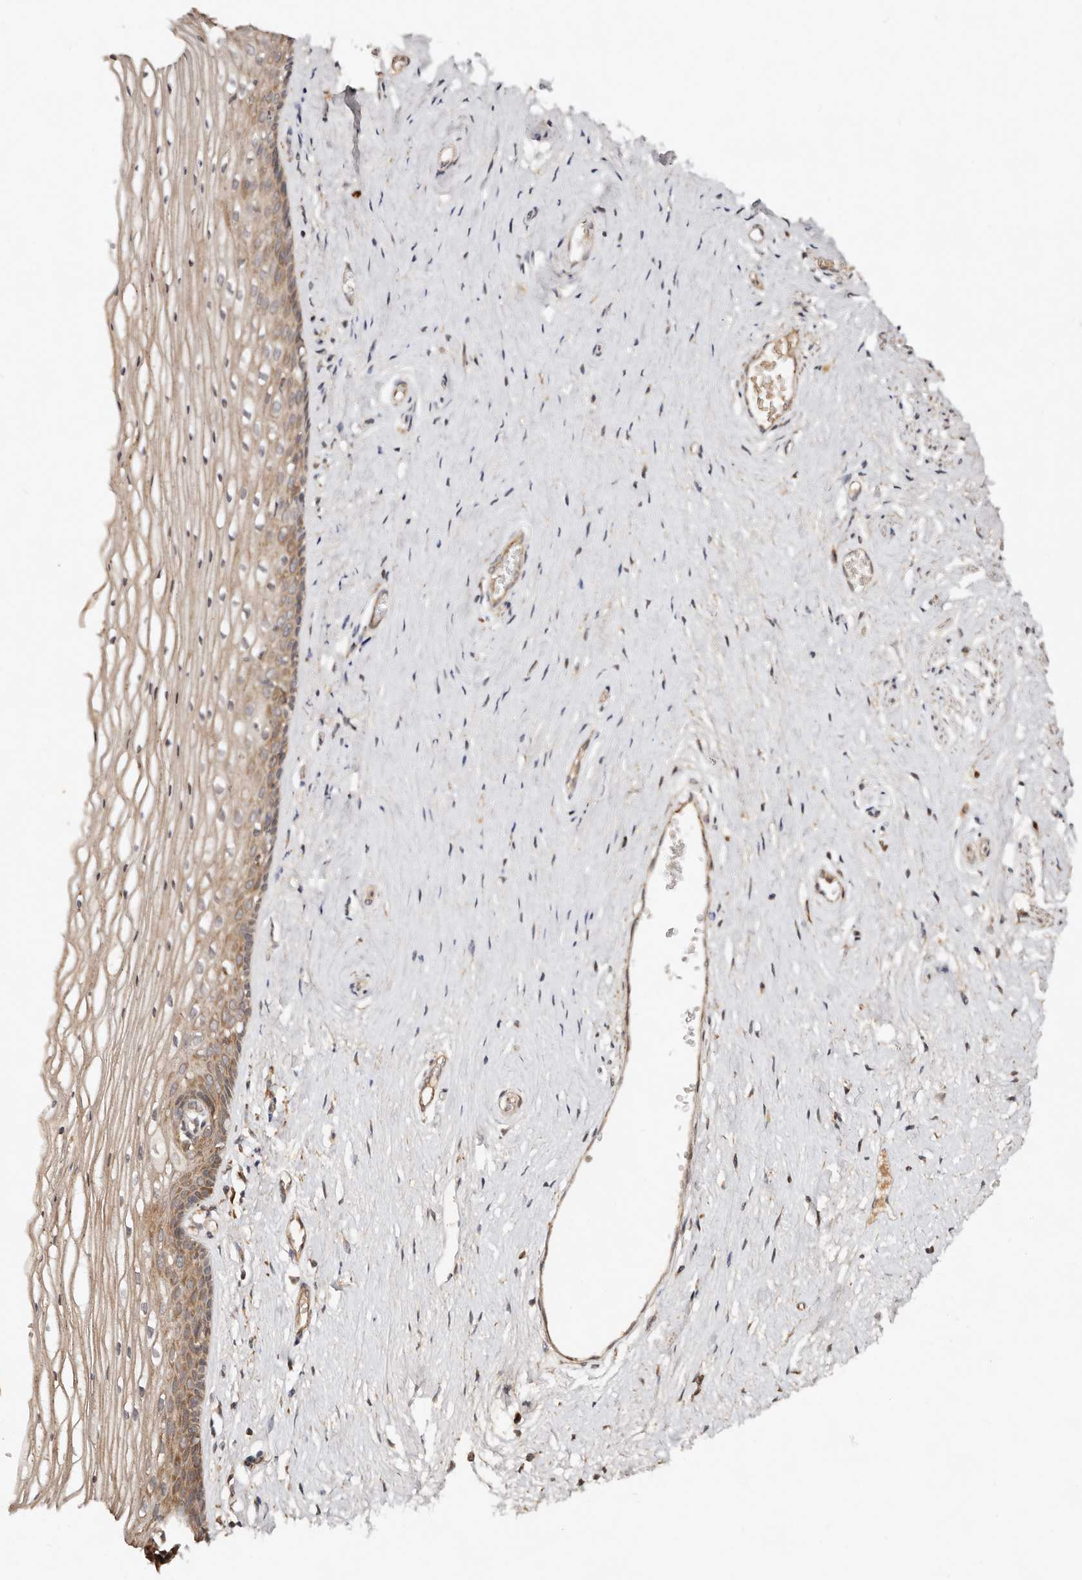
{"staining": {"intensity": "moderate", "quantity": ">75%", "location": "cytoplasmic/membranous"}, "tissue": "vagina", "cell_type": "Squamous epithelial cells", "image_type": "normal", "snomed": [{"axis": "morphology", "description": "Normal tissue, NOS"}, {"axis": "topography", "description": "Vagina"}], "caption": "This is an image of immunohistochemistry staining of unremarkable vagina, which shows moderate expression in the cytoplasmic/membranous of squamous epithelial cells.", "gene": "DENND11", "patient": {"sex": "female", "age": 46}}